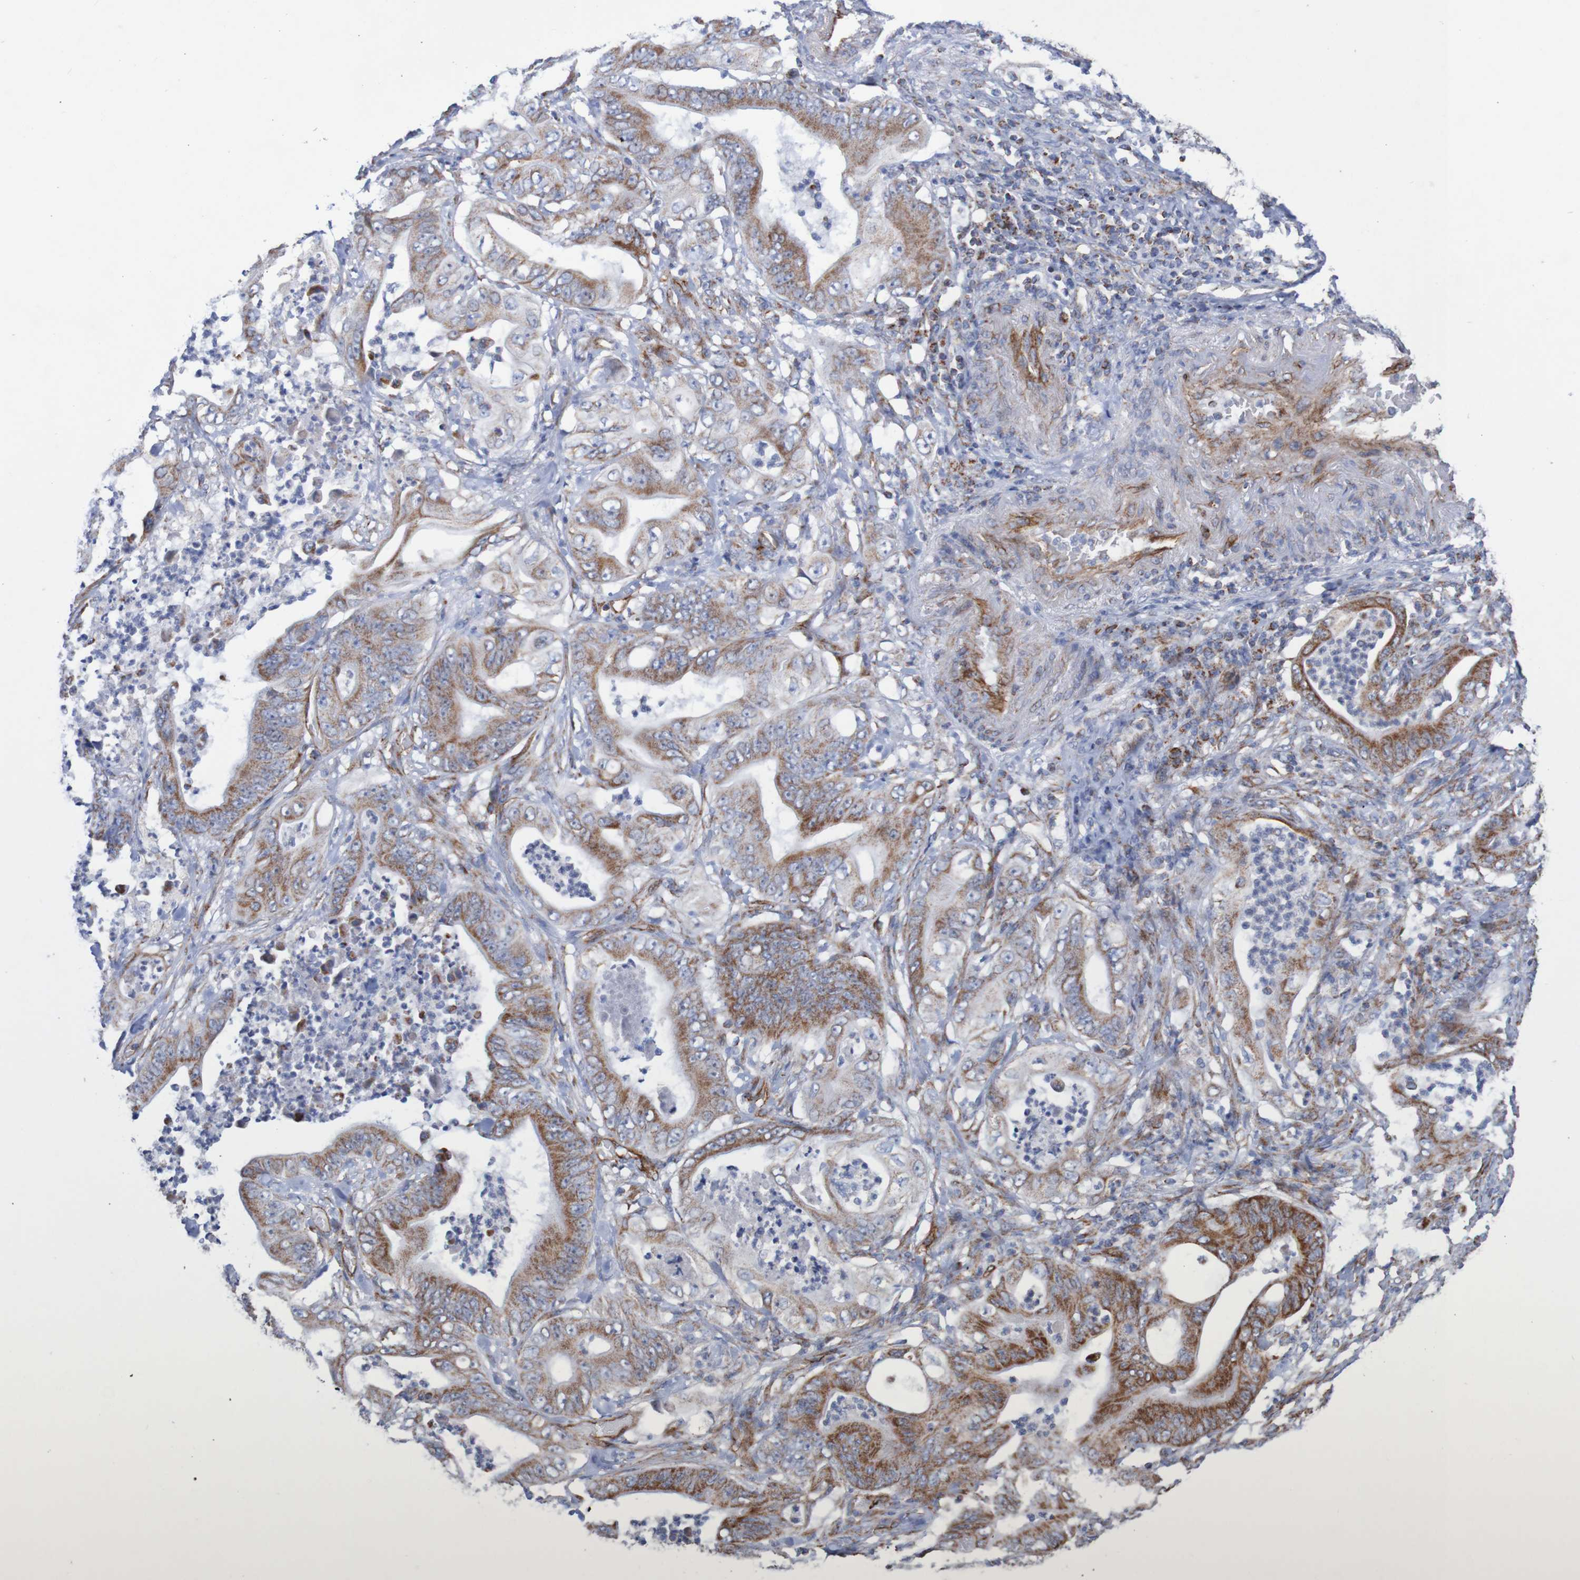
{"staining": {"intensity": "moderate", "quantity": ">75%", "location": "cytoplasmic/membranous"}, "tissue": "stomach cancer", "cell_type": "Tumor cells", "image_type": "cancer", "snomed": [{"axis": "morphology", "description": "Adenocarcinoma, NOS"}, {"axis": "topography", "description": "Stomach"}], "caption": "Protein analysis of stomach cancer (adenocarcinoma) tissue exhibits moderate cytoplasmic/membranous expression in approximately >75% of tumor cells.", "gene": "MMEL1", "patient": {"sex": "female", "age": 73}}